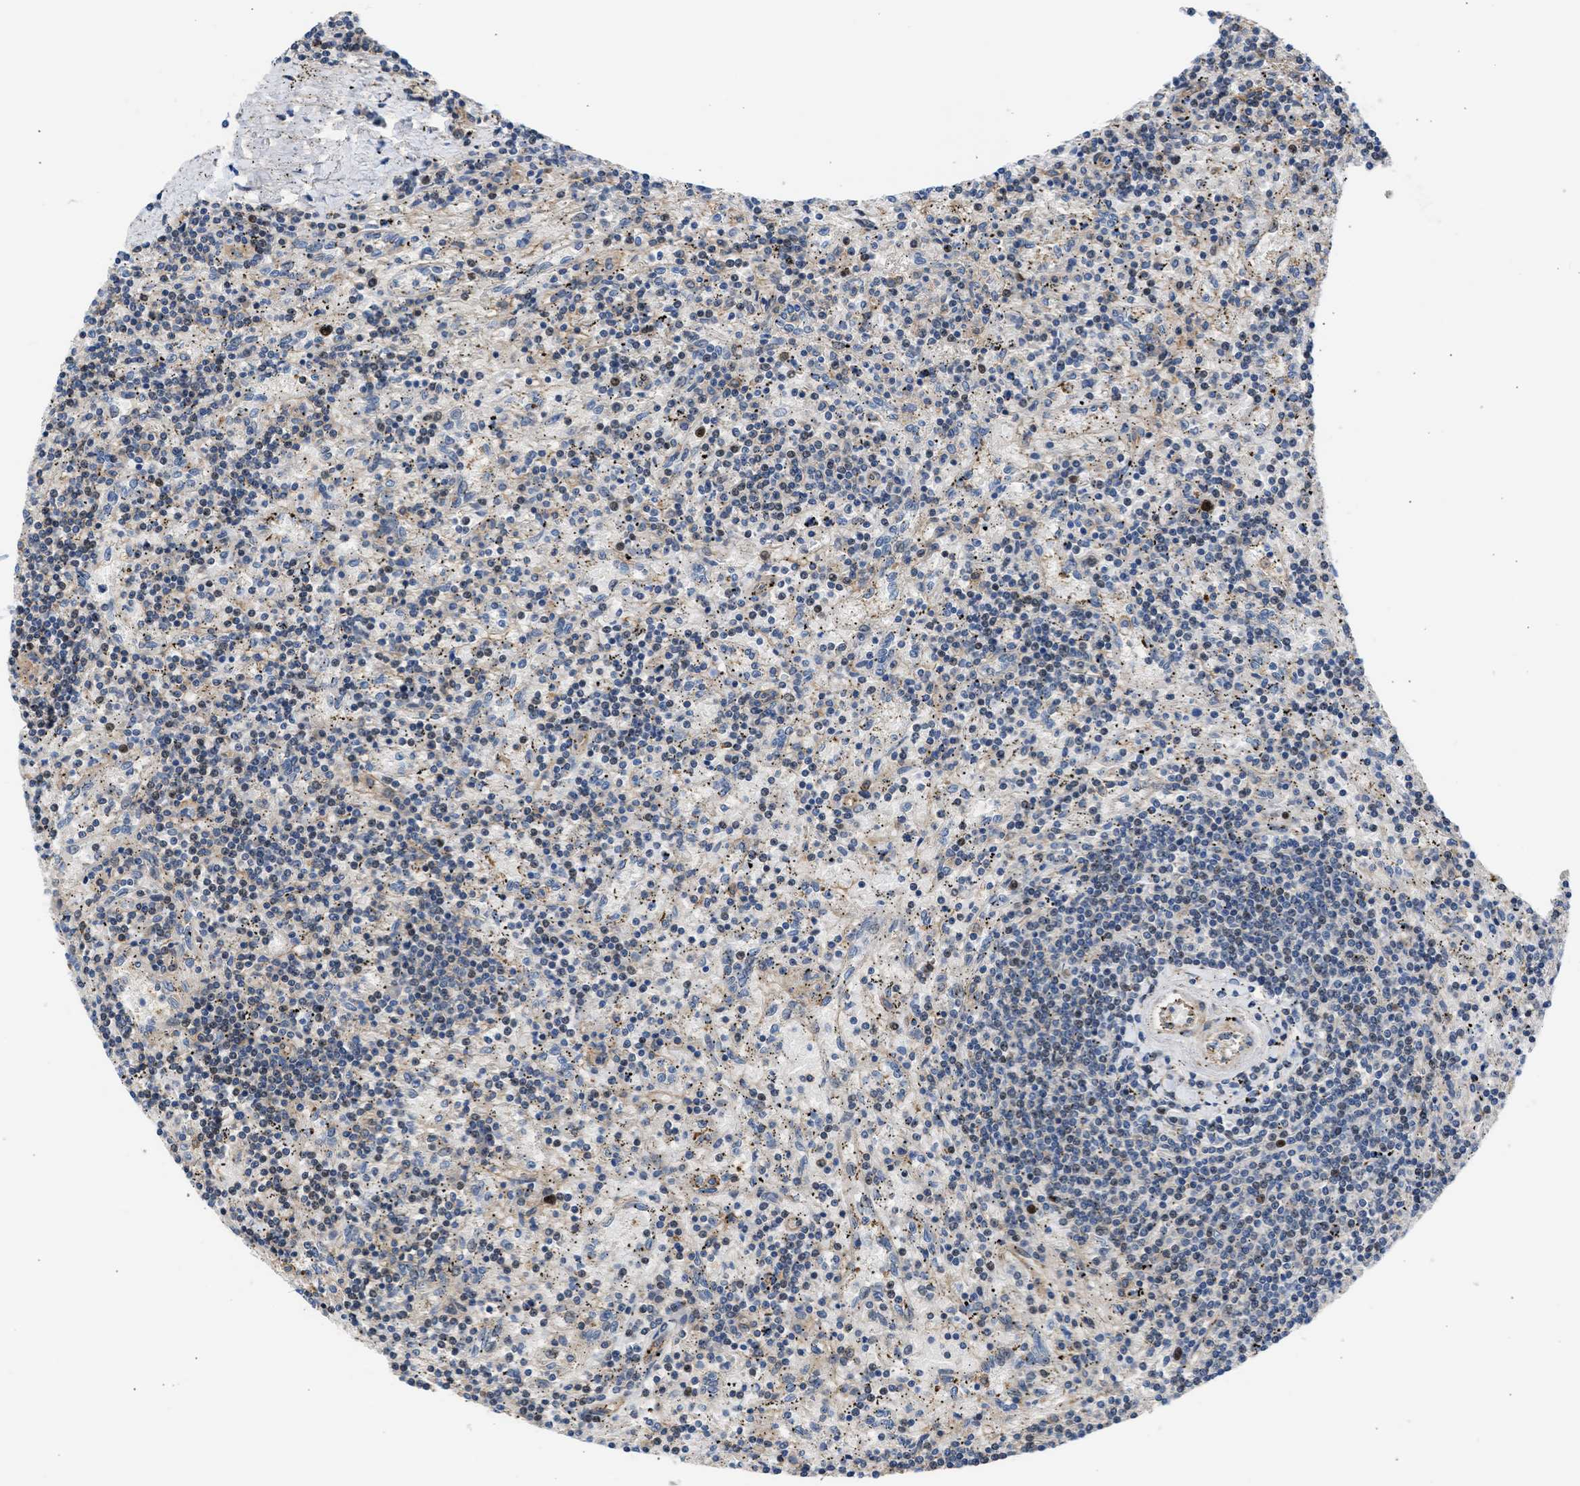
{"staining": {"intensity": "weak", "quantity": "<25%", "location": "nuclear"}, "tissue": "lymphoma", "cell_type": "Tumor cells", "image_type": "cancer", "snomed": [{"axis": "morphology", "description": "Malignant lymphoma, non-Hodgkin's type, Low grade"}, {"axis": "topography", "description": "Spleen"}], "caption": "Lymphoma was stained to show a protein in brown. There is no significant positivity in tumor cells.", "gene": "MAS1L", "patient": {"sex": "male", "age": 76}}